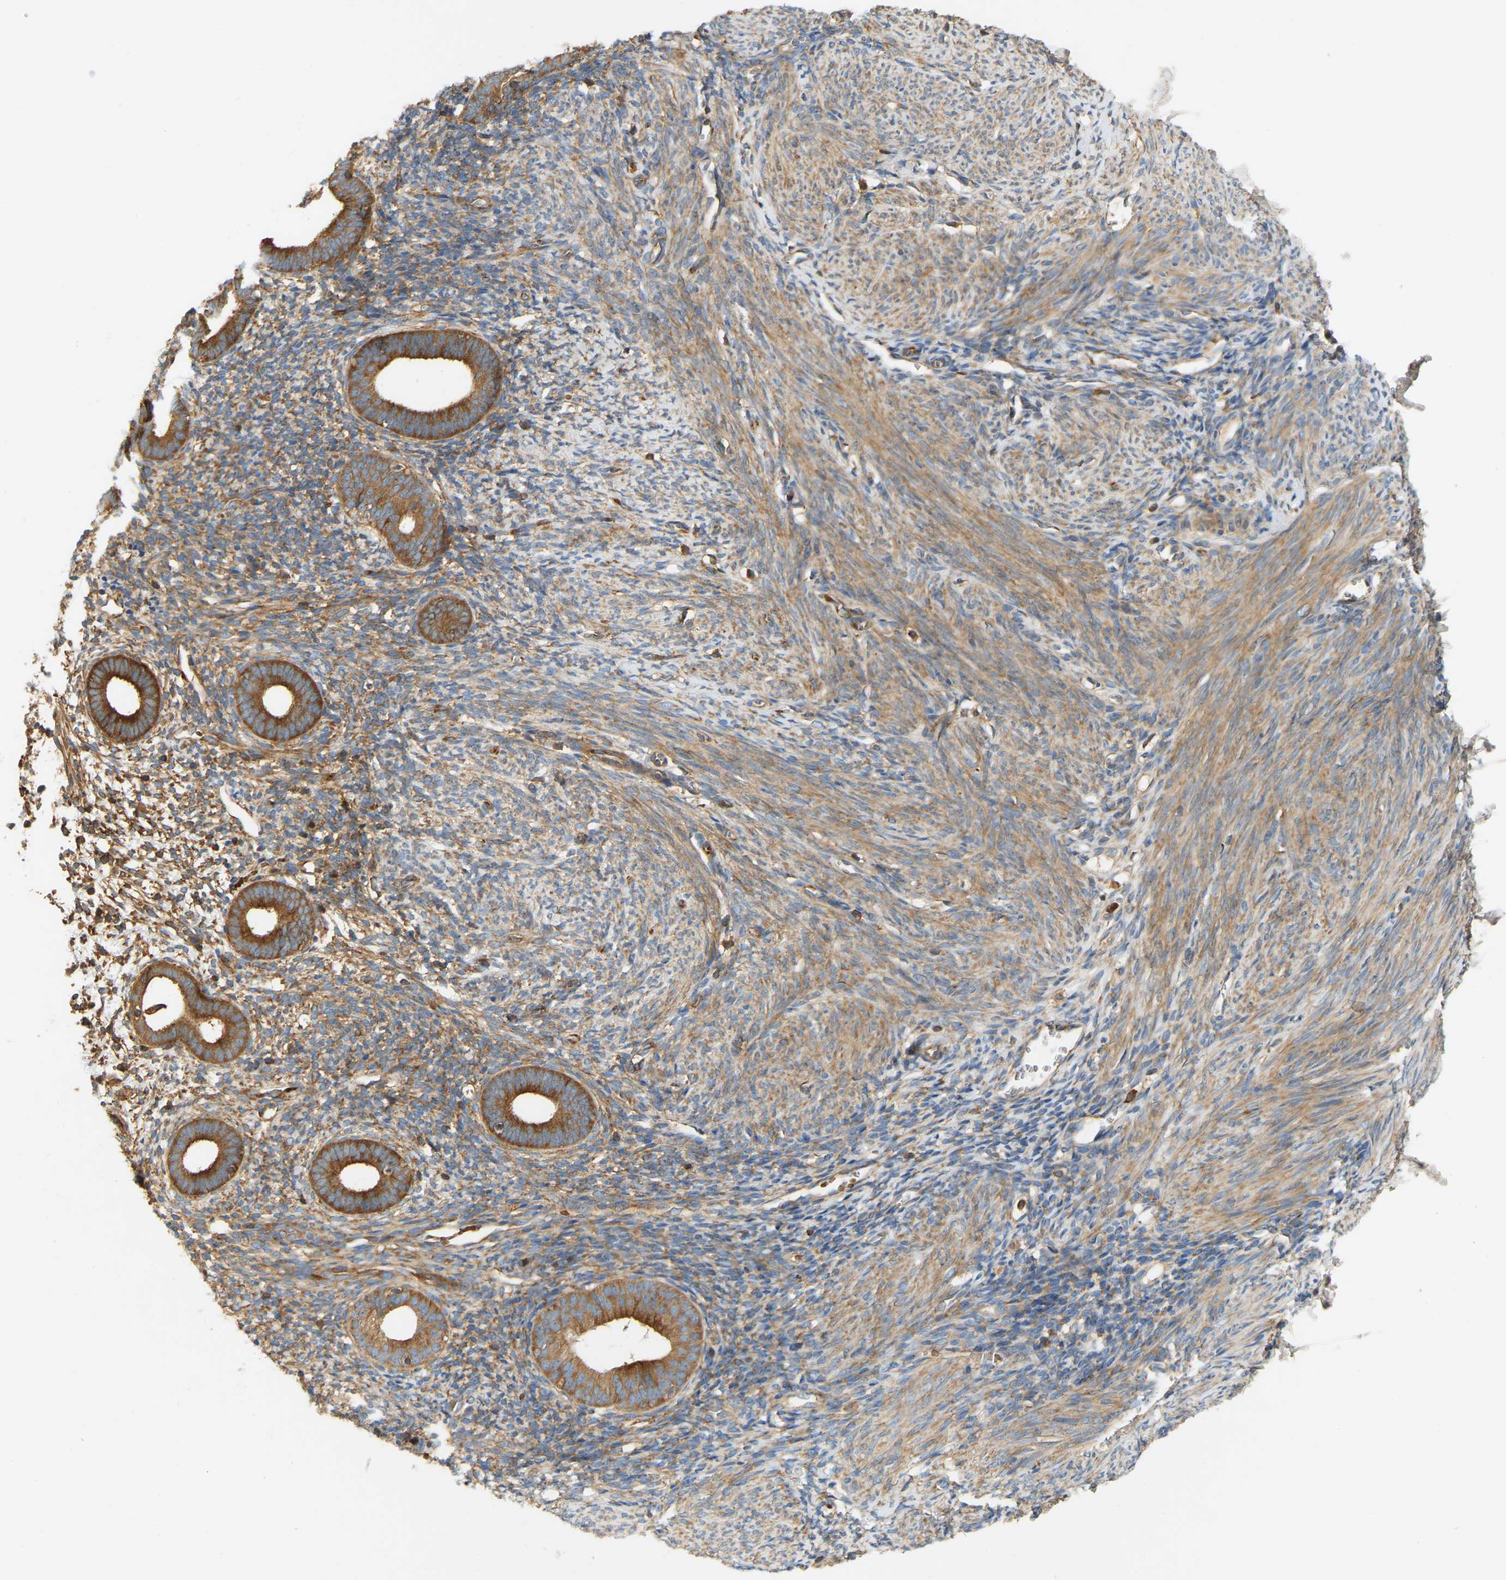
{"staining": {"intensity": "moderate", "quantity": "25%-75%", "location": "cytoplasmic/membranous"}, "tissue": "endometrium", "cell_type": "Cells in endometrial stroma", "image_type": "normal", "snomed": [{"axis": "morphology", "description": "Normal tissue, NOS"}, {"axis": "morphology", "description": "Adenocarcinoma, NOS"}, {"axis": "topography", "description": "Endometrium"}], "caption": "Unremarkable endometrium was stained to show a protein in brown. There is medium levels of moderate cytoplasmic/membranous staining in about 25%-75% of cells in endometrial stroma.", "gene": "AKAP13", "patient": {"sex": "female", "age": 57}}